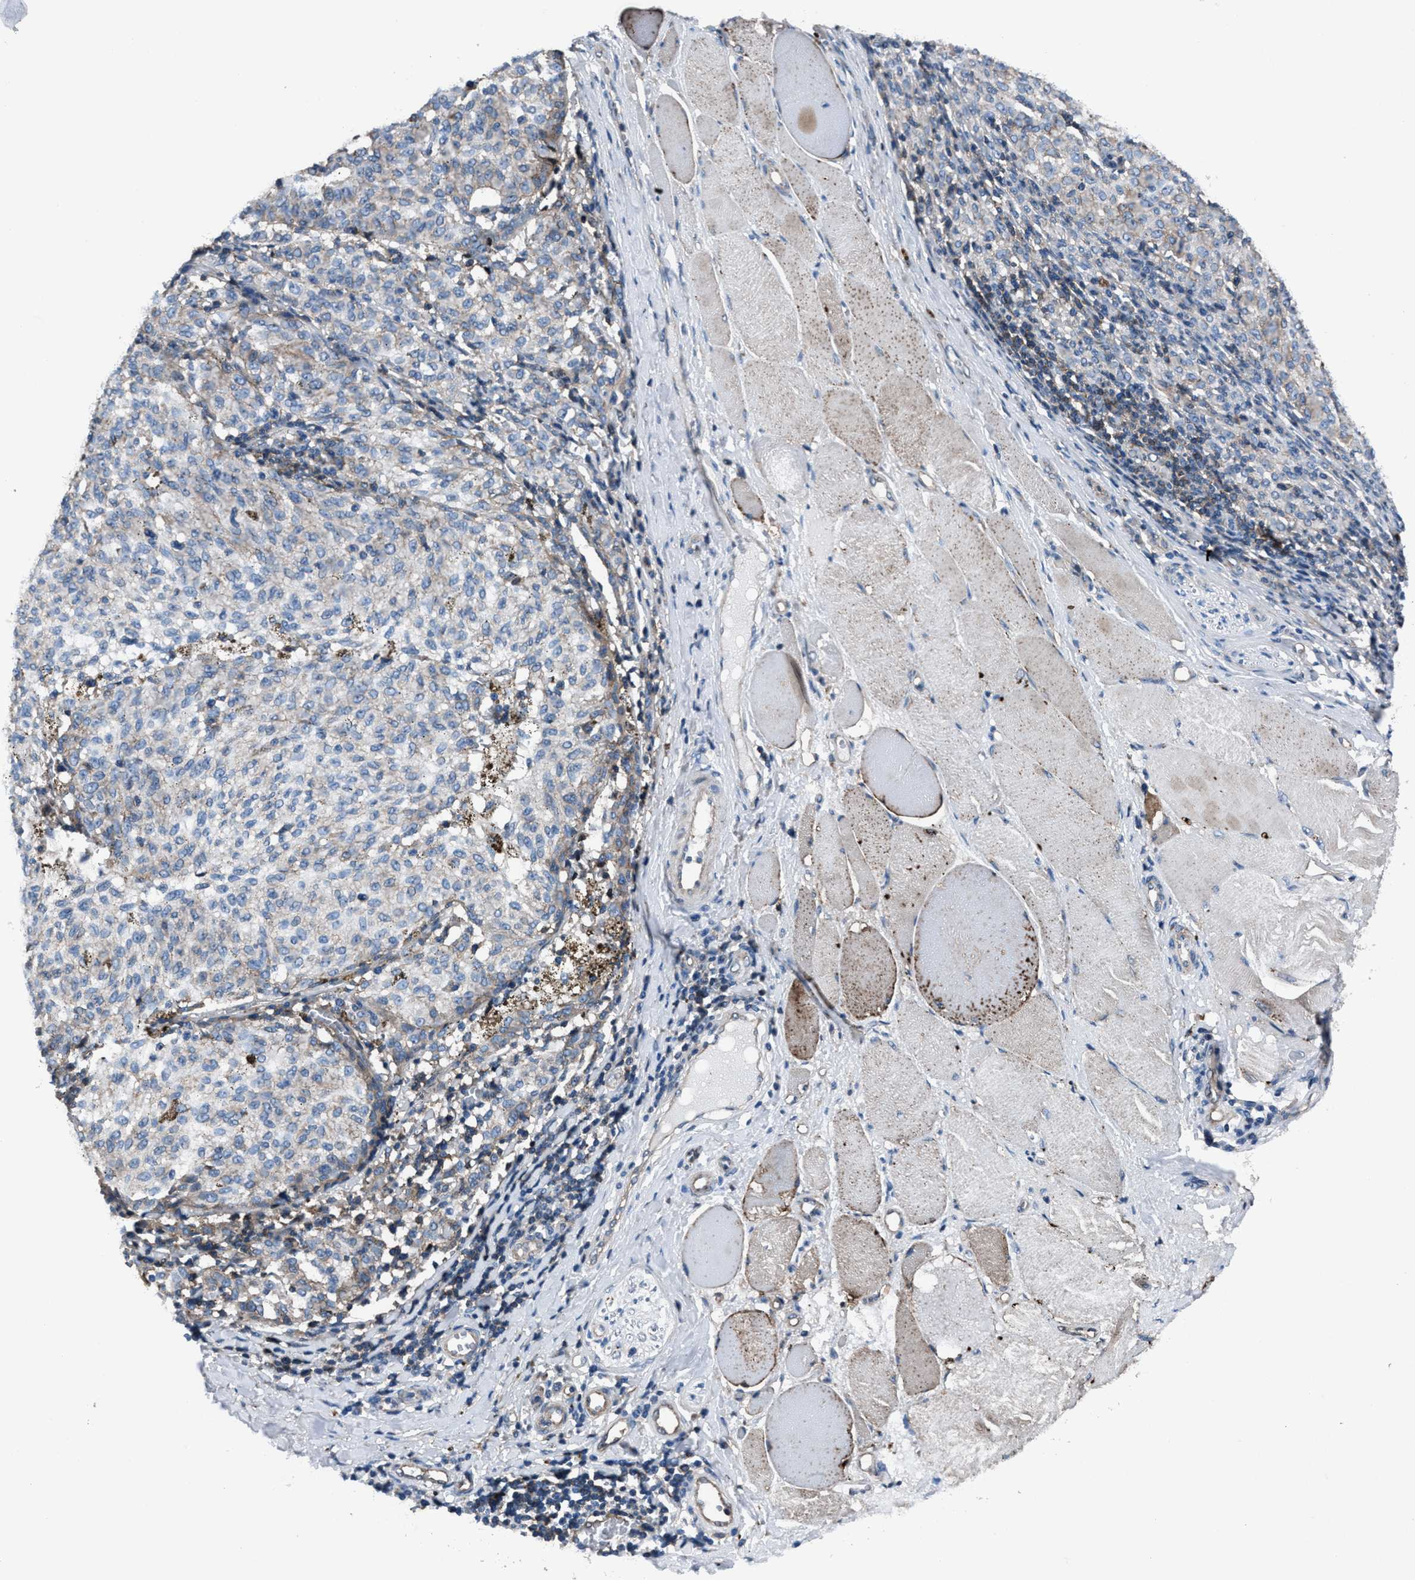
{"staining": {"intensity": "negative", "quantity": "none", "location": "none"}, "tissue": "melanoma", "cell_type": "Tumor cells", "image_type": "cancer", "snomed": [{"axis": "morphology", "description": "Malignant melanoma, NOS"}, {"axis": "topography", "description": "Skin"}], "caption": "Human melanoma stained for a protein using immunohistochemistry (IHC) exhibits no staining in tumor cells.", "gene": "MFSD11", "patient": {"sex": "female", "age": 72}}